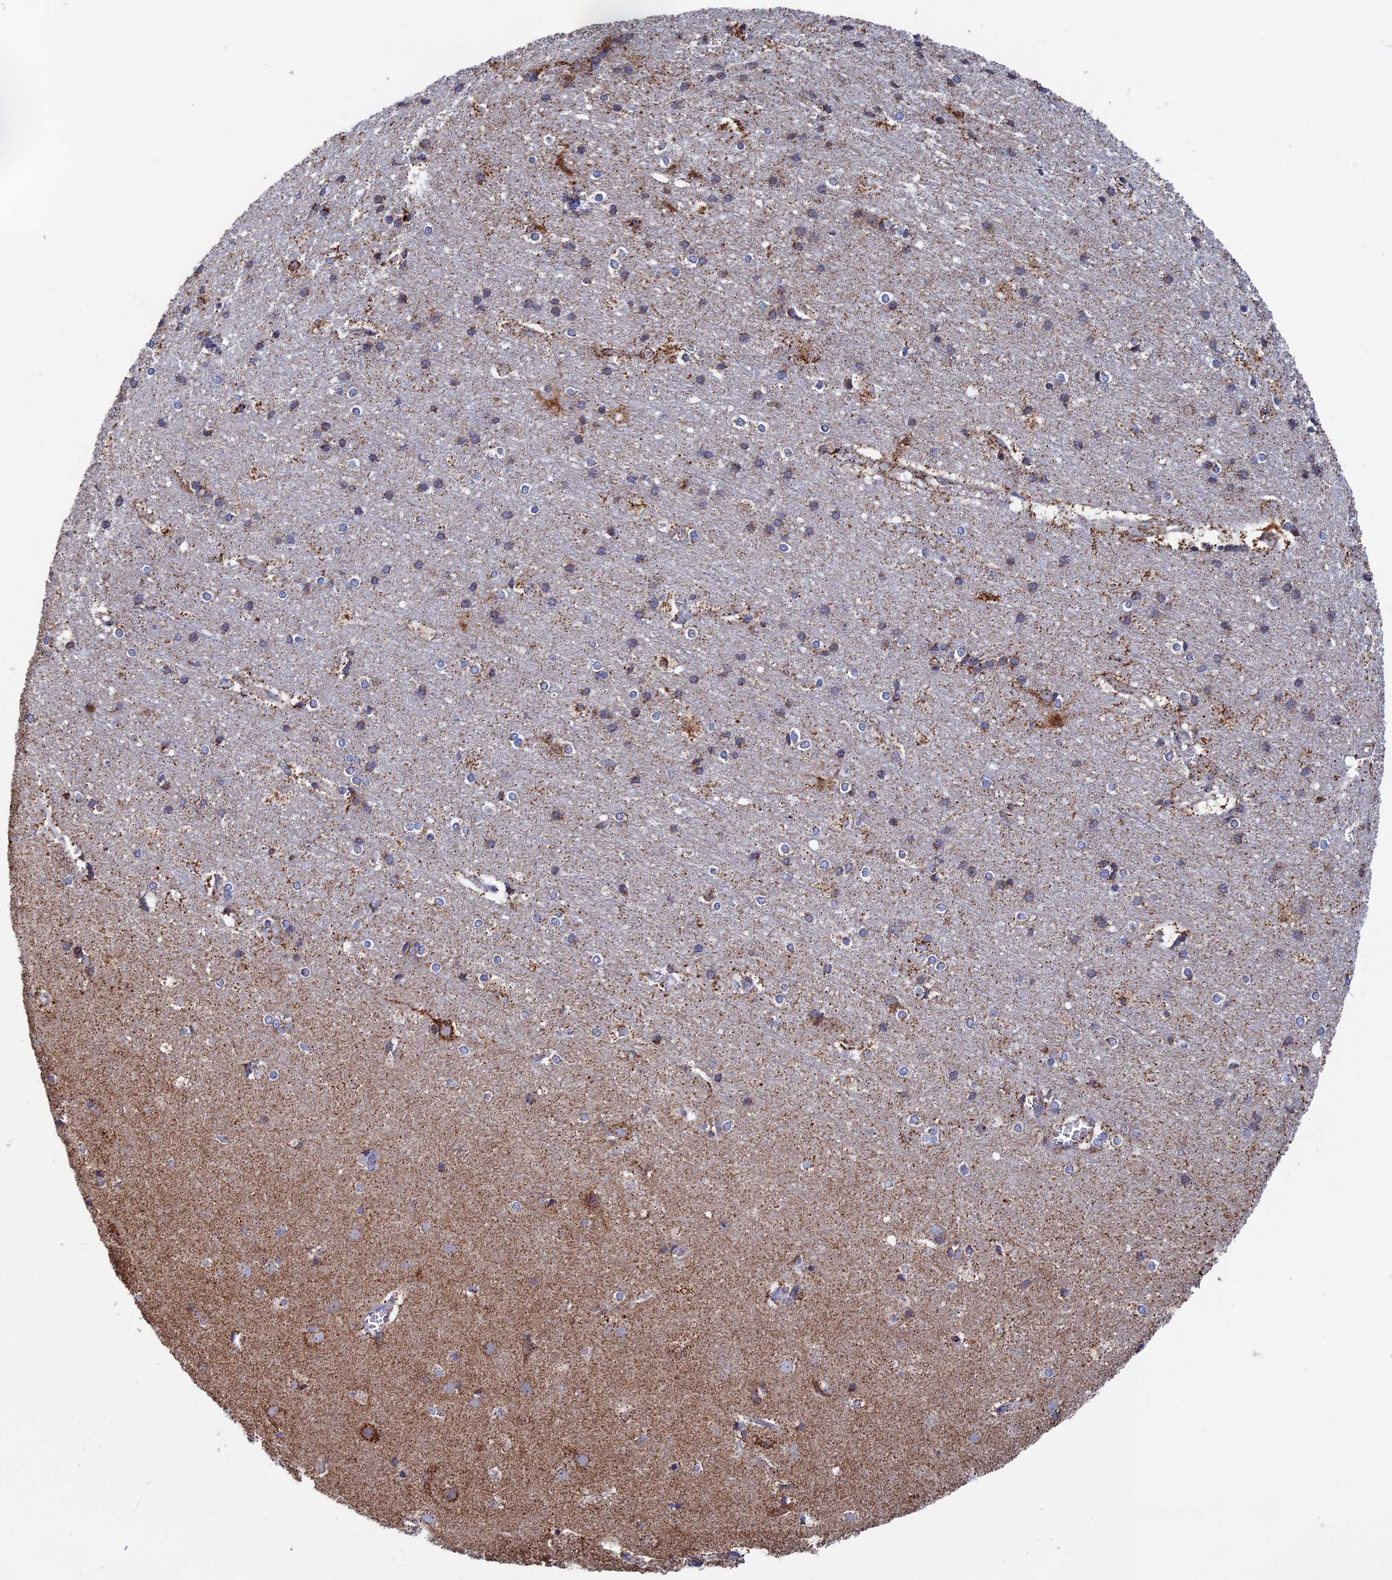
{"staining": {"intensity": "negative", "quantity": "none", "location": "none"}, "tissue": "cerebral cortex", "cell_type": "Endothelial cells", "image_type": "normal", "snomed": [{"axis": "morphology", "description": "Normal tissue, NOS"}, {"axis": "topography", "description": "Cerebral cortex"}], "caption": "High magnification brightfield microscopy of benign cerebral cortex stained with DAB (3,3'-diaminobenzidine) (brown) and counterstained with hematoxylin (blue): endothelial cells show no significant staining.", "gene": "SEC24D", "patient": {"sex": "male", "age": 54}}